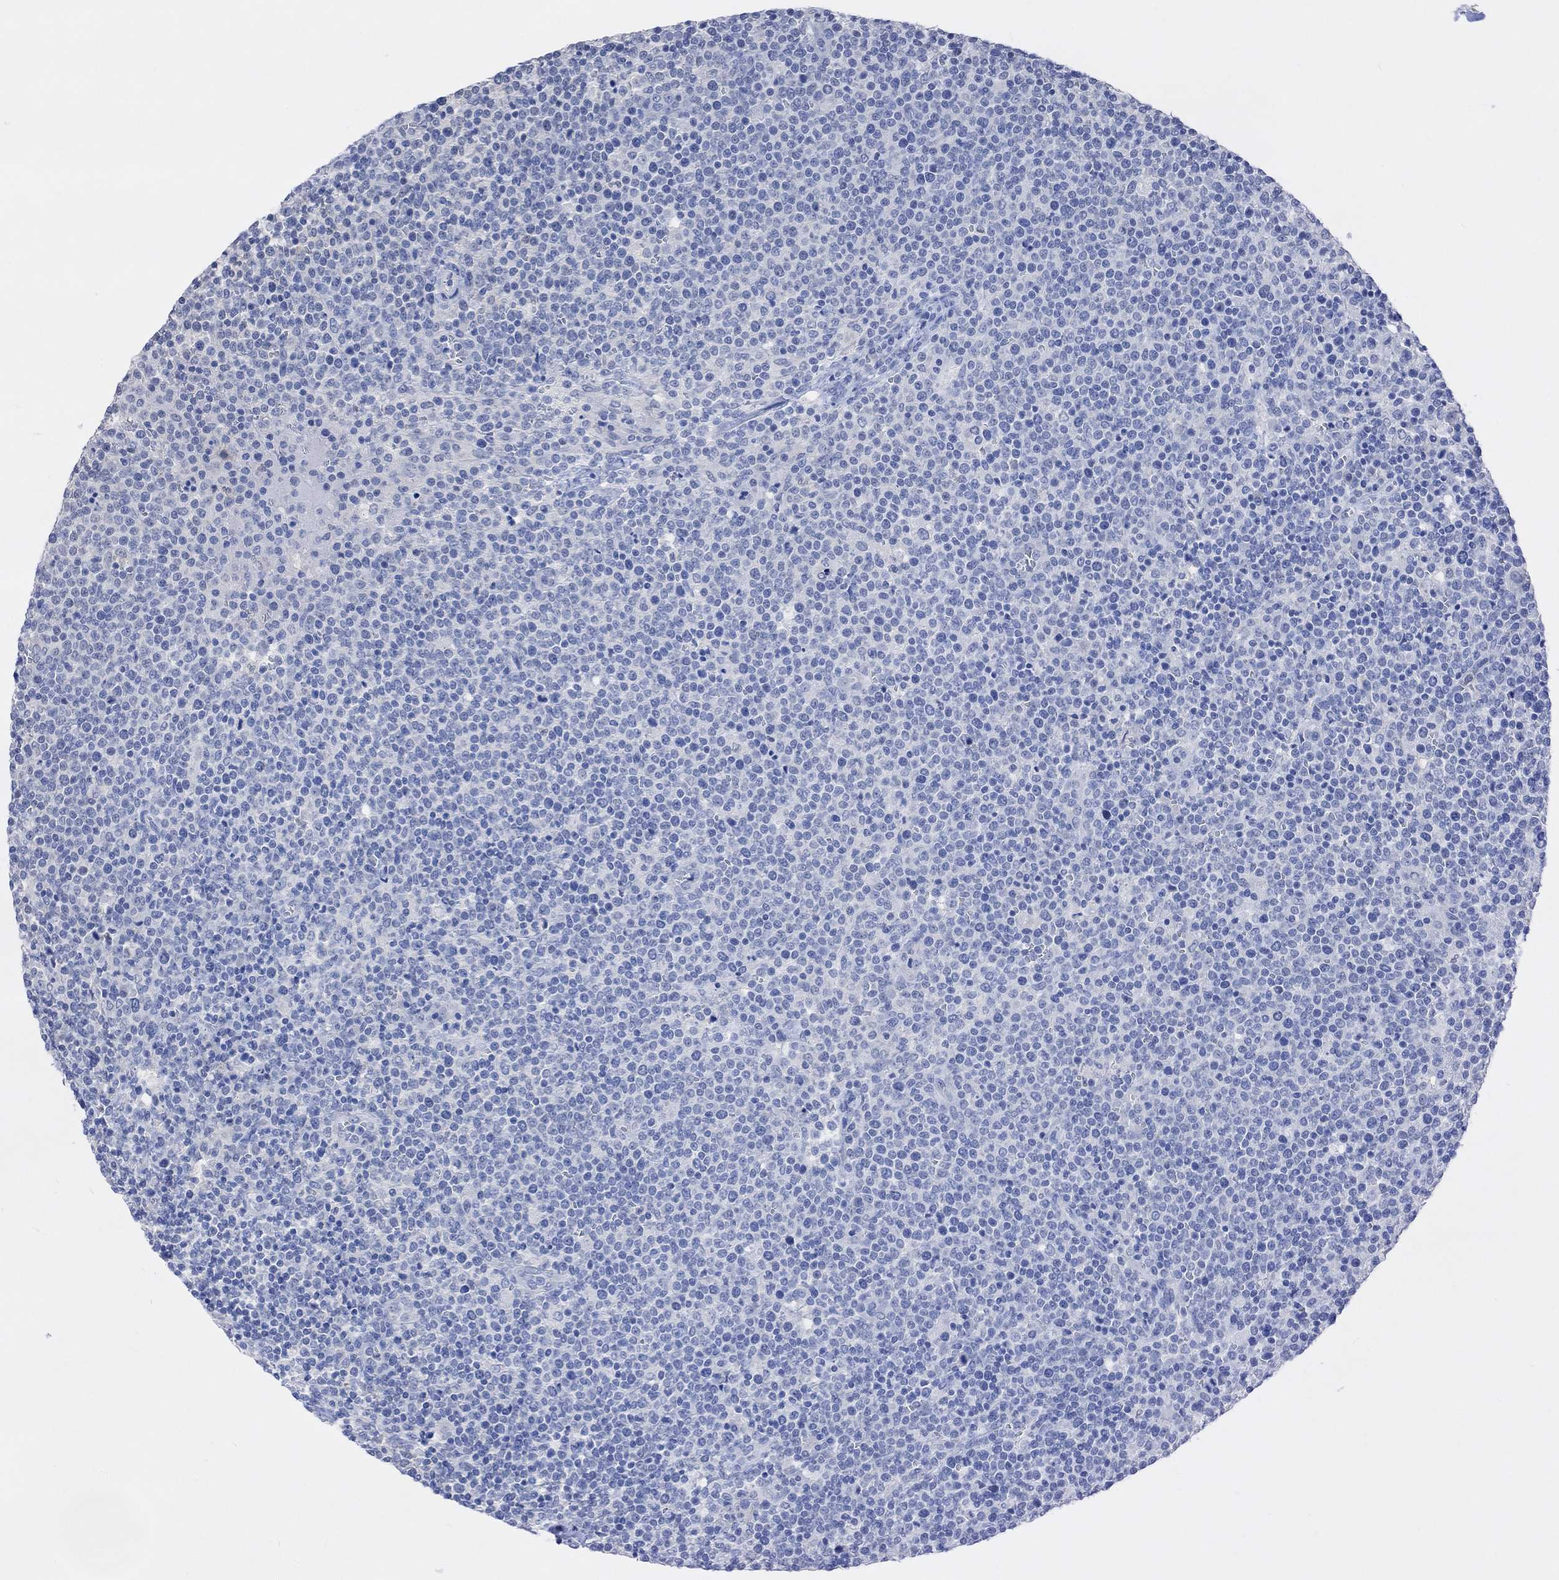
{"staining": {"intensity": "negative", "quantity": "none", "location": "none"}, "tissue": "lymphoma", "cell_type": "Tumor cells", "image_type": "cancer", "snomed": [{"axis": "morphology", "description": "Malignant lymphoma, non-Hodgkin's type, High grade"}, {"axis": "topography", "description": "Lymph node"}], "caption": "The photomicrograph reveals no staining of tumor cells in lymphoma. (Immunohistochemistry (ihc), brightfield microscopy, high magnification).", "gene": "MUC1", "patient": {"sex": "male", "age": 61}}